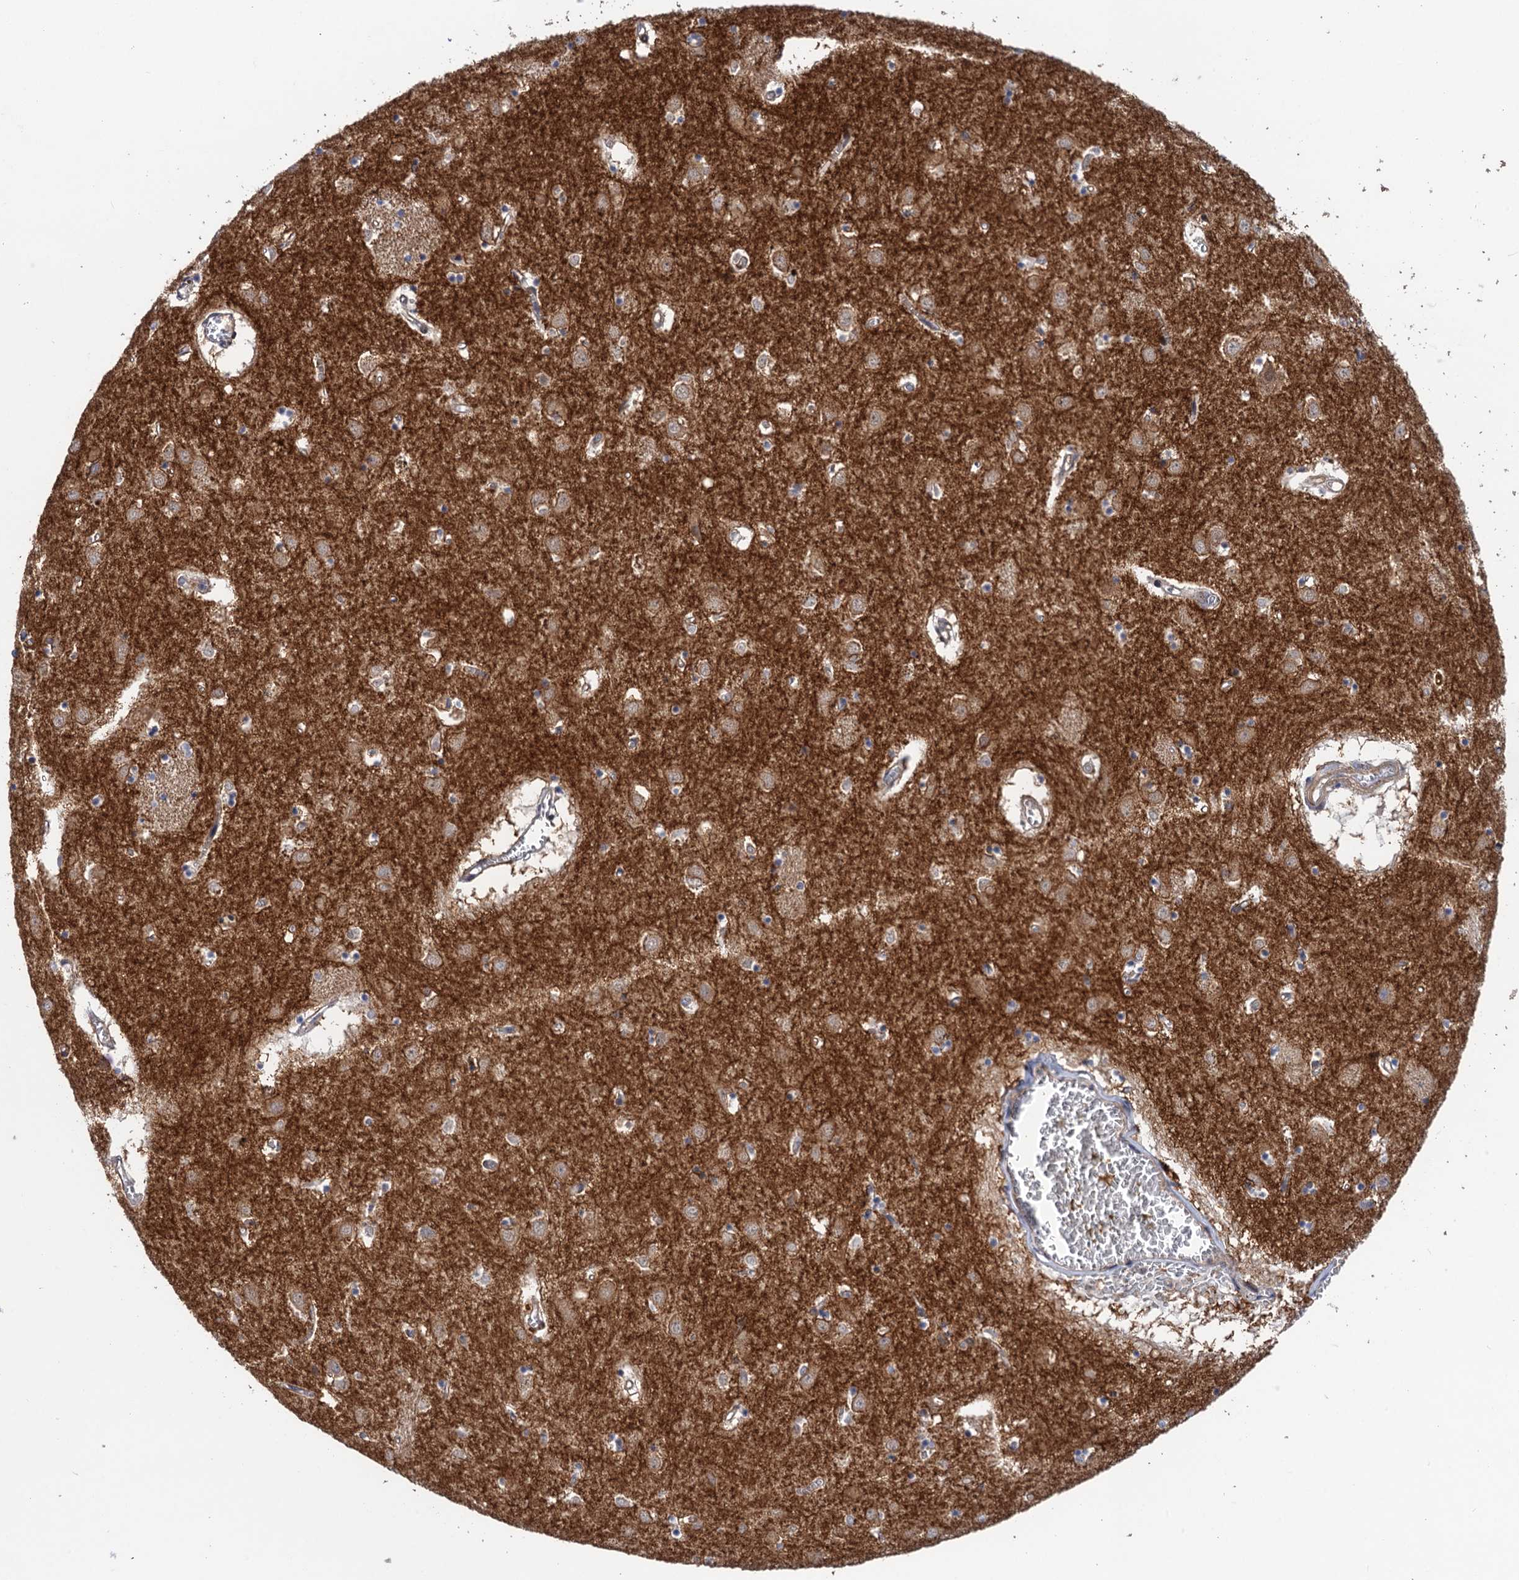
{"staining": {"intensity": "weak", "quantity": "25%-75%", "location": "cytoplasmic/membranous"}, "tissue": "caudate", "cell_type": "Glial cells", "image_type": "normal", "snomed": [{"axis": "morphology", "description": "Normal tissue, NOS"}, {"axis": "topography", "description": "Lateral ventricle wall"}], "caption": "Weak cytoplasmic/membranous positivity is seen in about 25%-75% of glial cells in benign caudate.", "gene": "NEK8", "patient": {"sex": "male", "age": 70}}